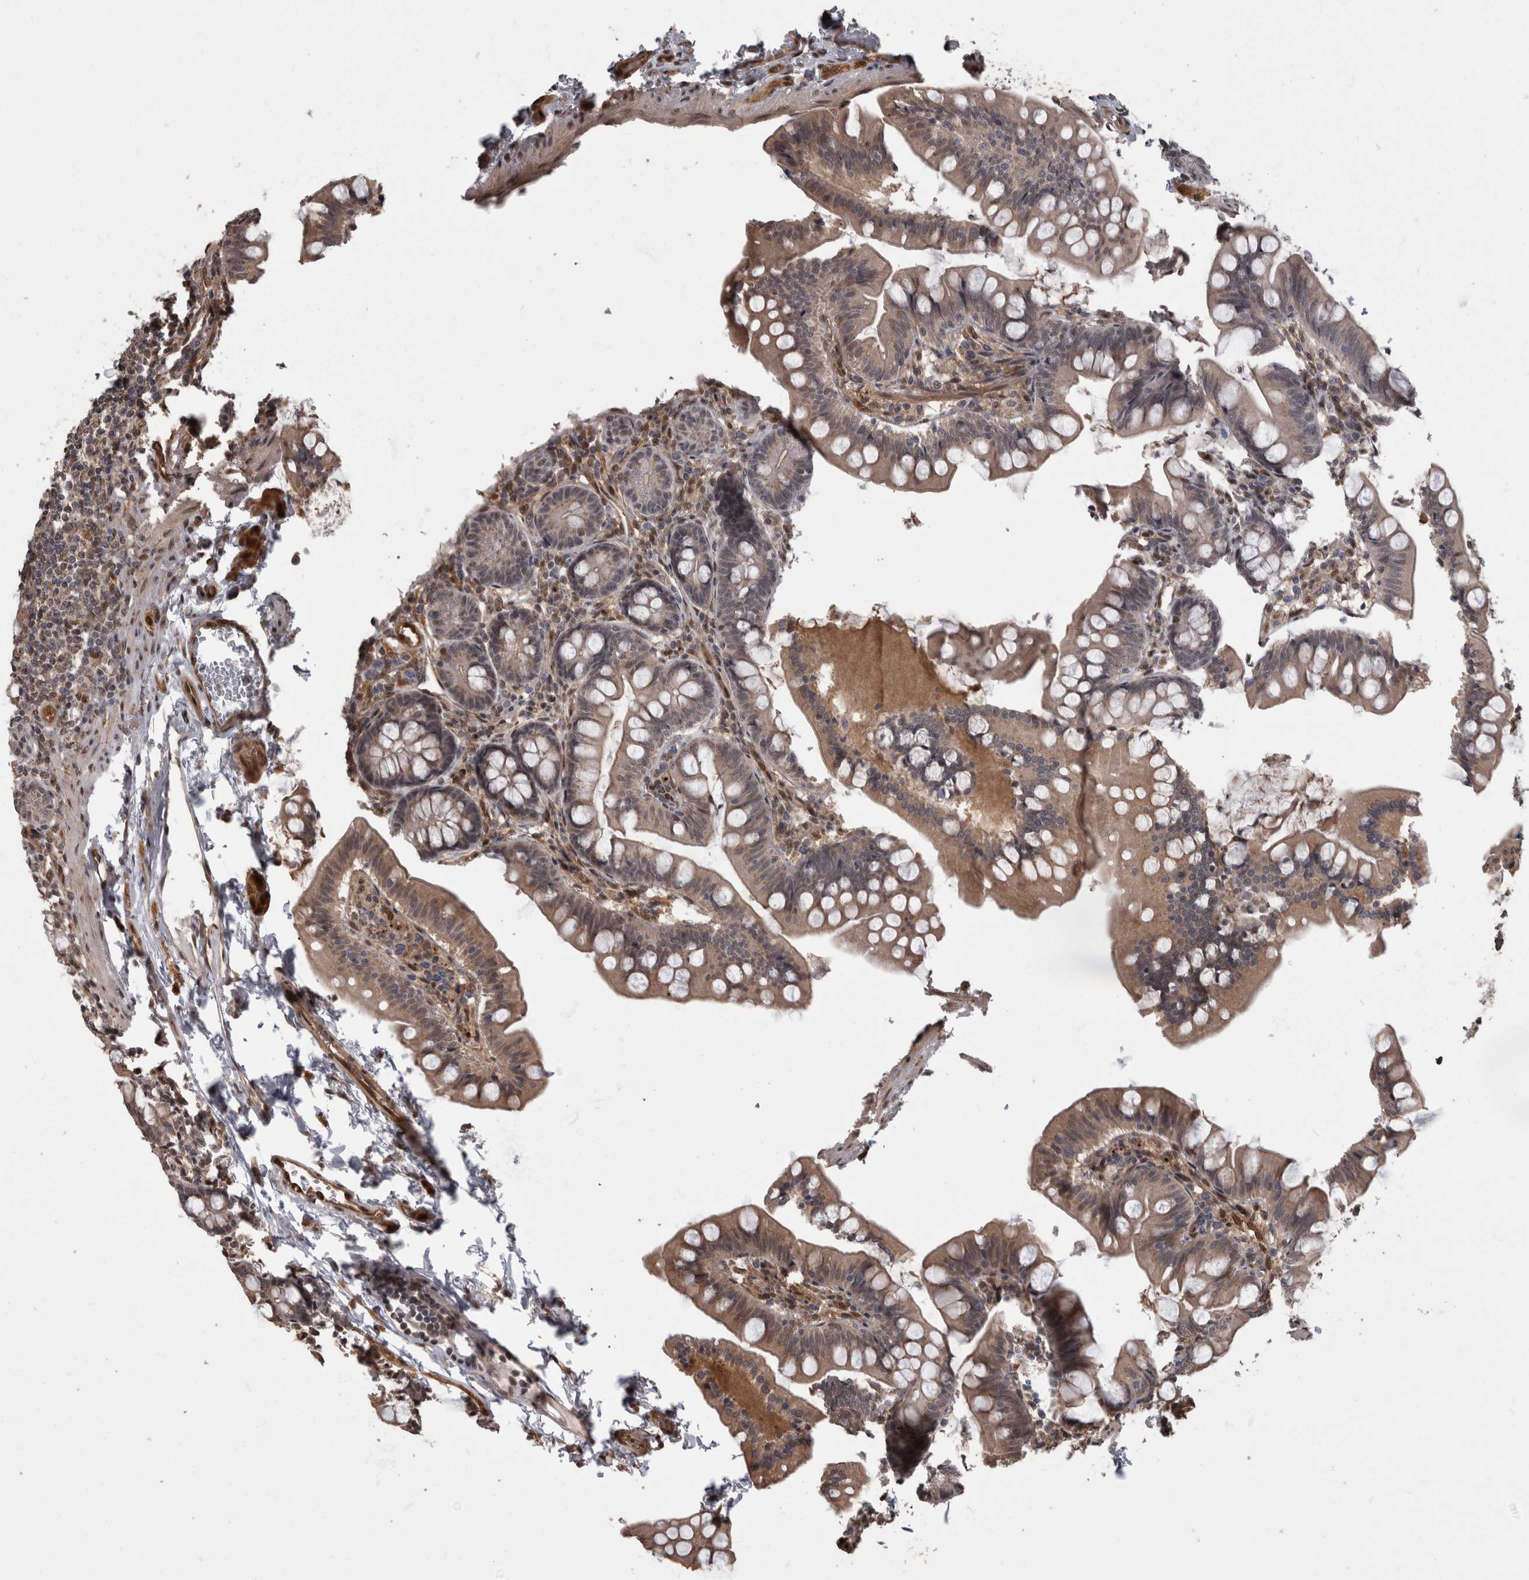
{"staining": {"intensity": "moderate", "quantity": "25%-75%", "location": "cytoplasmic/membranous,nuclear"}, "tissue": "small intestine", "cell_type": "Glandular cells", "image_type": "normal", "snomed": [{"axis": "morphology", "description": "Normal tissue, NOS"}, {"axis": "topography", "description": "Small intestine"}], "caption": "Normal small intestine demonstrates moderate cytoplasmic/membranous,nuclear staining in approximately 25%-75% of glandular cells (DAB = brown stain, brightfield microscopy at high magnification)..", "gene": "AKT3", "patient": {"sex": "male", "age": 7}}